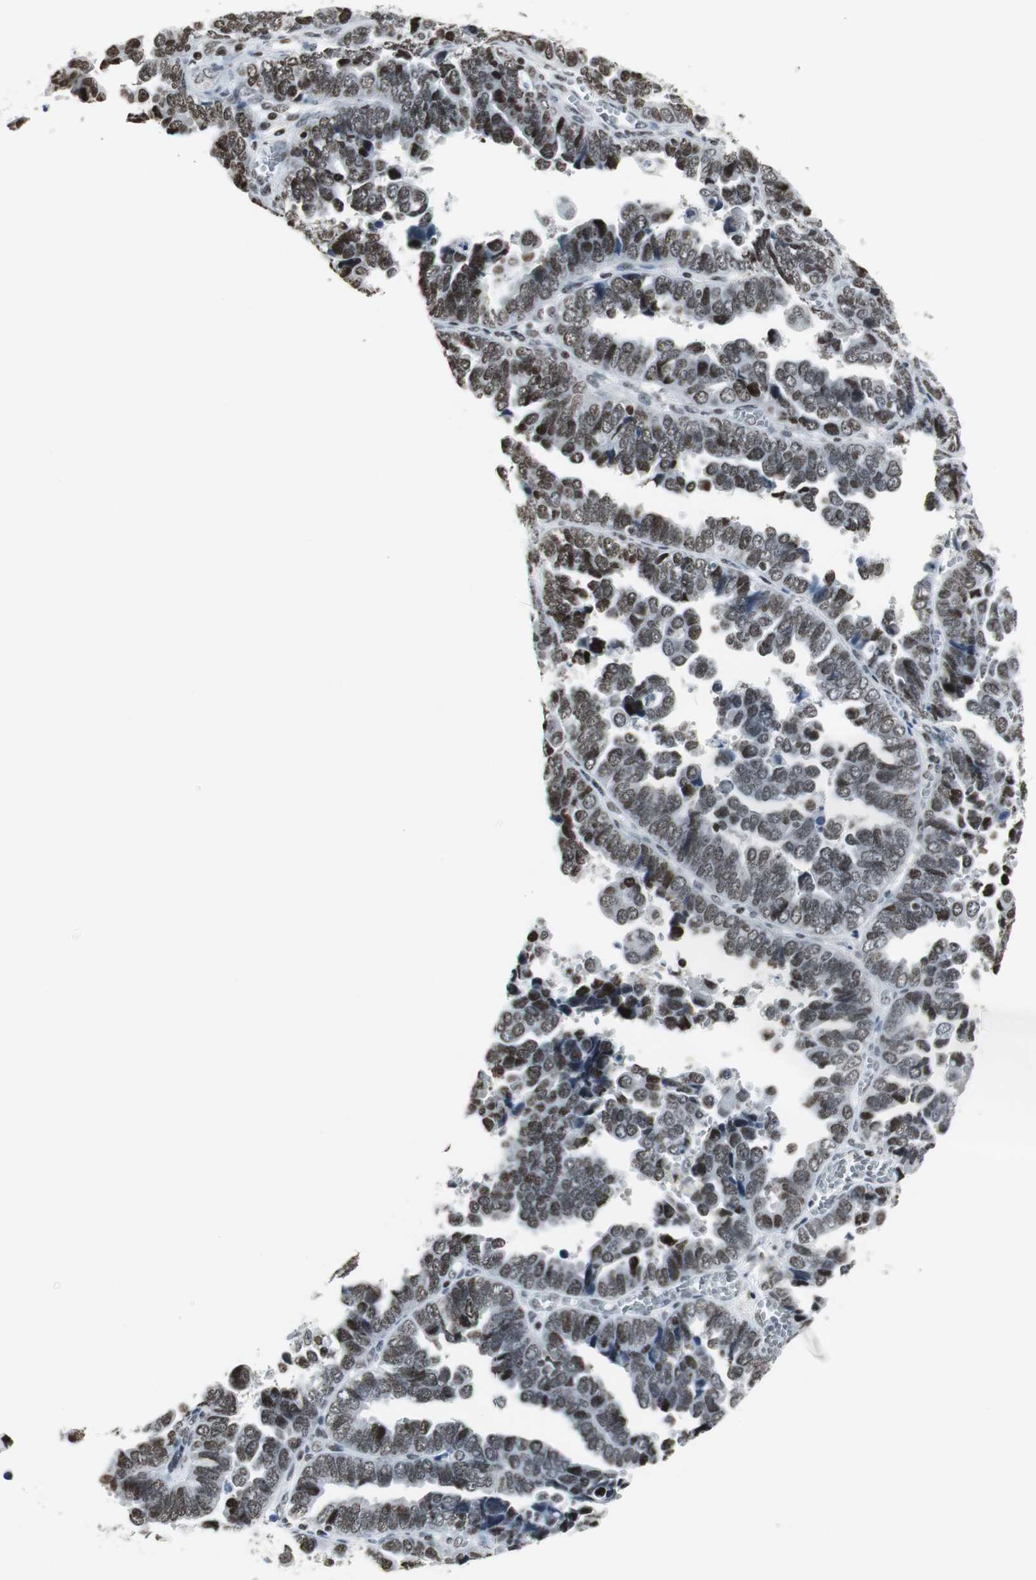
{"staining": {"intensity": "weak", "quantity": ">75%", "location": "nuclear"}, "tissue": "endometrial cancer", "cell_type": "Tumor cells", "image_type": "cancer", "snomed": [{"axis": "morphology", "description": "Adenocarcinoma, NOS"}, {"axis": "topography", "description": "Endometrium"}], "caption": "Endometrial cancer was stained to show a protein in brown. There is low levels of weak nuclear positivity in about >75% of tumor cells.", "gene": "RBBP4", "patient": {"sex": "female", "age": 75}}